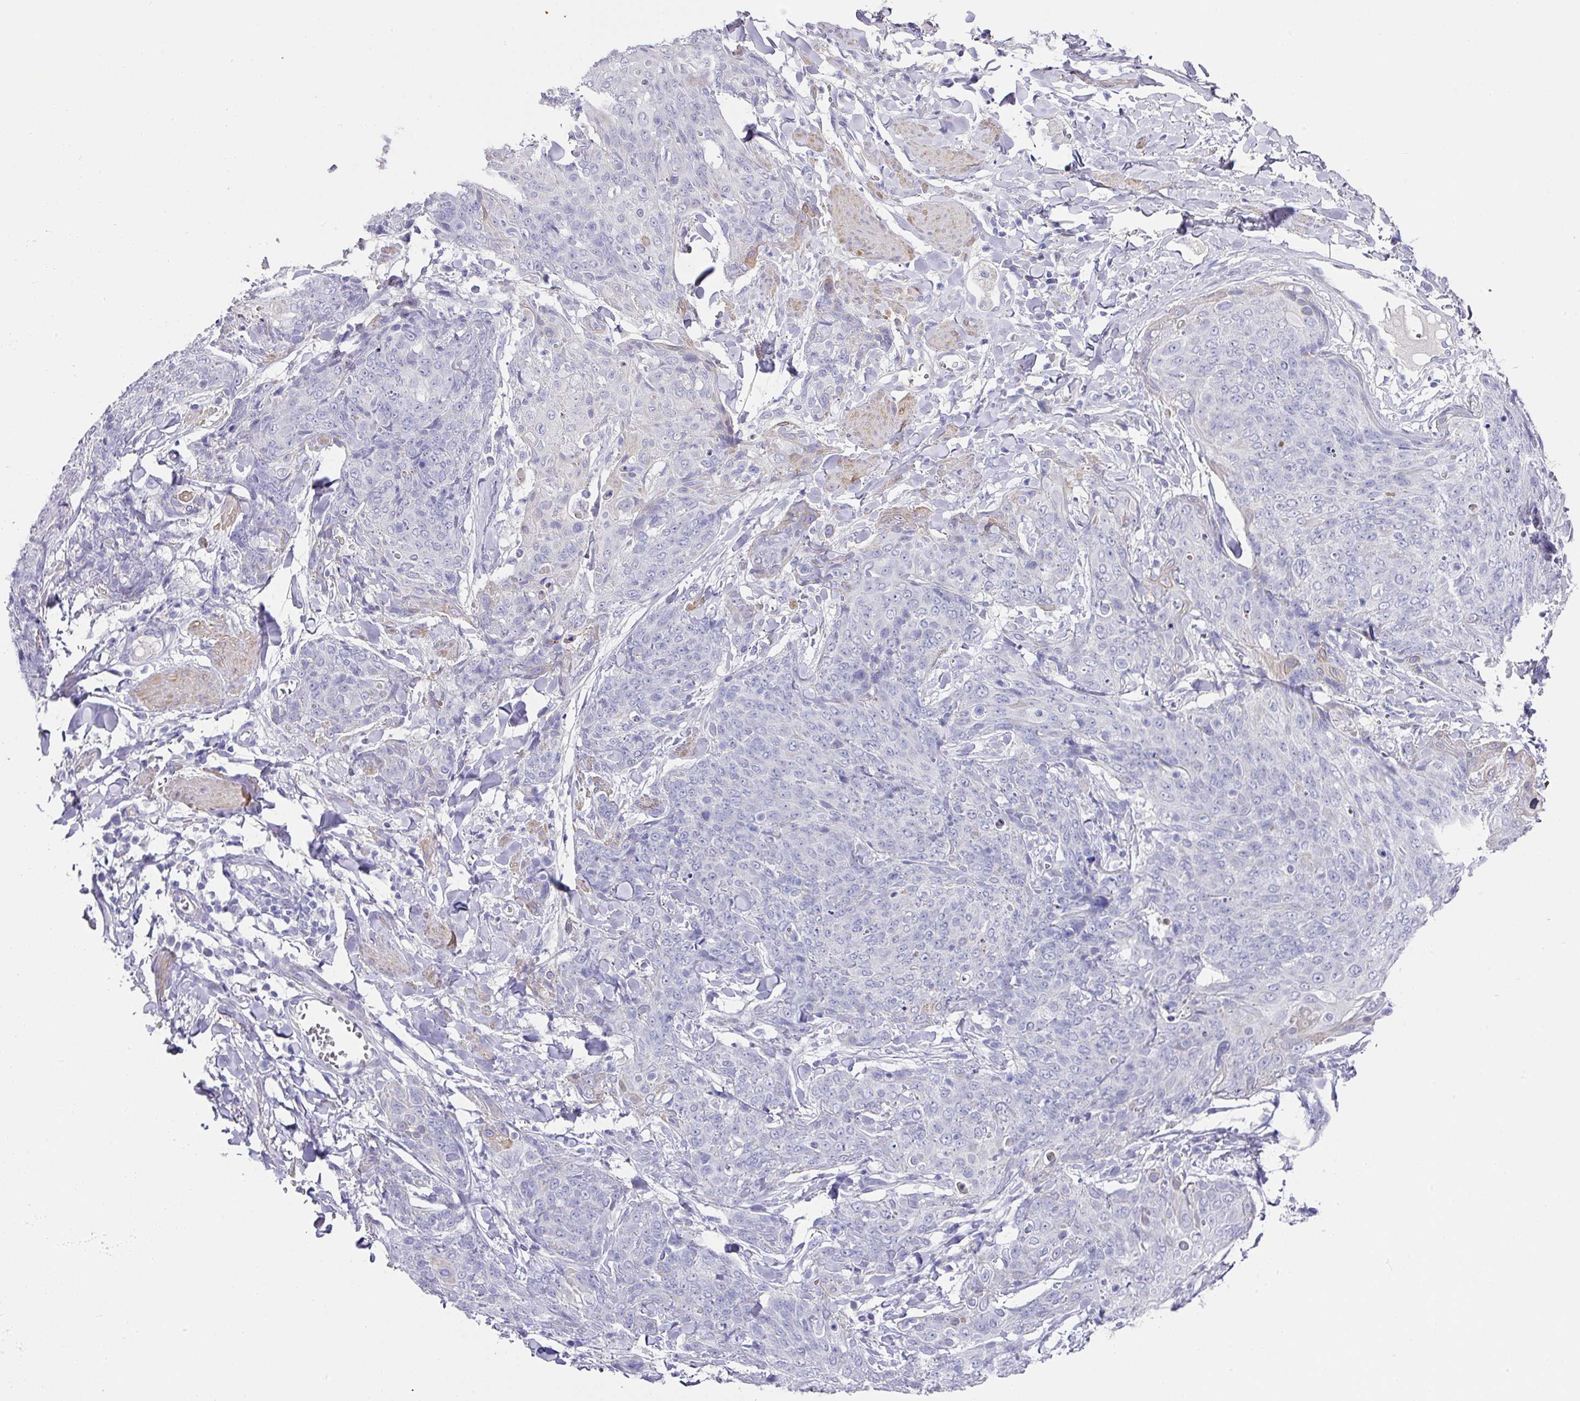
{"staining": {"intensity": "negative", "quantity": "none", "location": "none"}, "tissue": "skin cancer", "cell_type": "Tumor cells", "image_type": "cancer", "snomed": [{"axis": "morphology", "description": "Squamous cell carcinoma, NOS"}, {"axis": "topography", "description": "Skin"}, {"axis": "topography", "description": "Vulva"}], "caption": "IHC photomicrograph of neoplastic tissue: human skin cancer stained with DAB (3,3'-diaminobenzidine) displays no significant protein expression in tumor cells. (DAB immunohistochemistry (IHC) with hematoxylin counter stain).", "gene": "TARM1", "patient": {"sex": "female", "age": 85}}